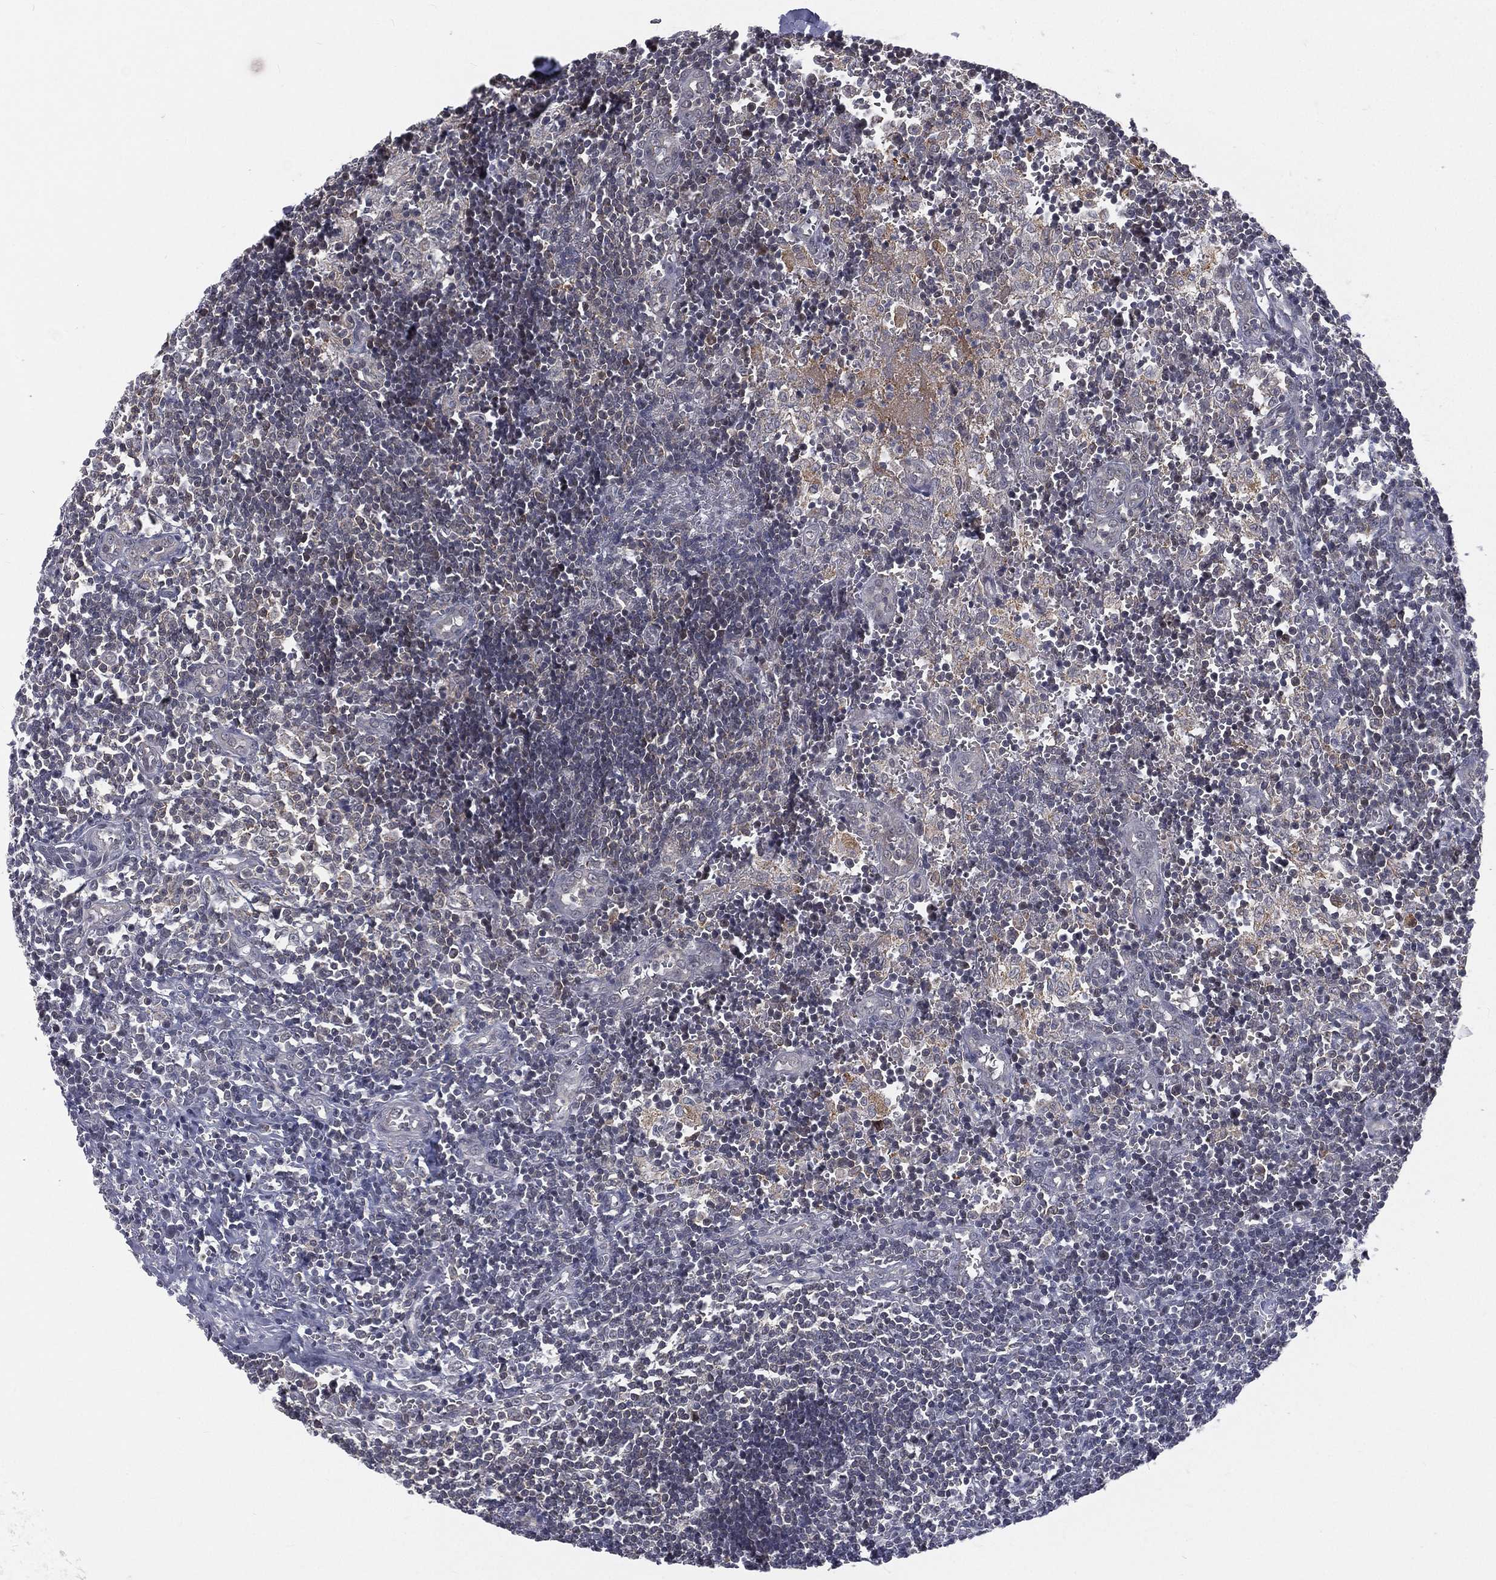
{"staining": {"intensity": "negative", "quantity": "none", "location": "none"}, "tissue": "lymph node", "cell_type": "Germinal center cells", "image_type": "normal", "snomed": [{"axis": "morphology", "description": "Normal tissue, NOS"}, {"axis": "topography", "description": "Lymph node"}, {"axis": "topography", "description": "Salivary gland"}], "caption": "Germinal center cells are negative for brown protein staining in normal lymph node. (Brightfield microscopy of DAB (3,3'-diaminobenzidine) immunohistochemistry (IHC) at high magnification).", "gene": "MORC2", "patient": {"sex": "male", "age": 78}}